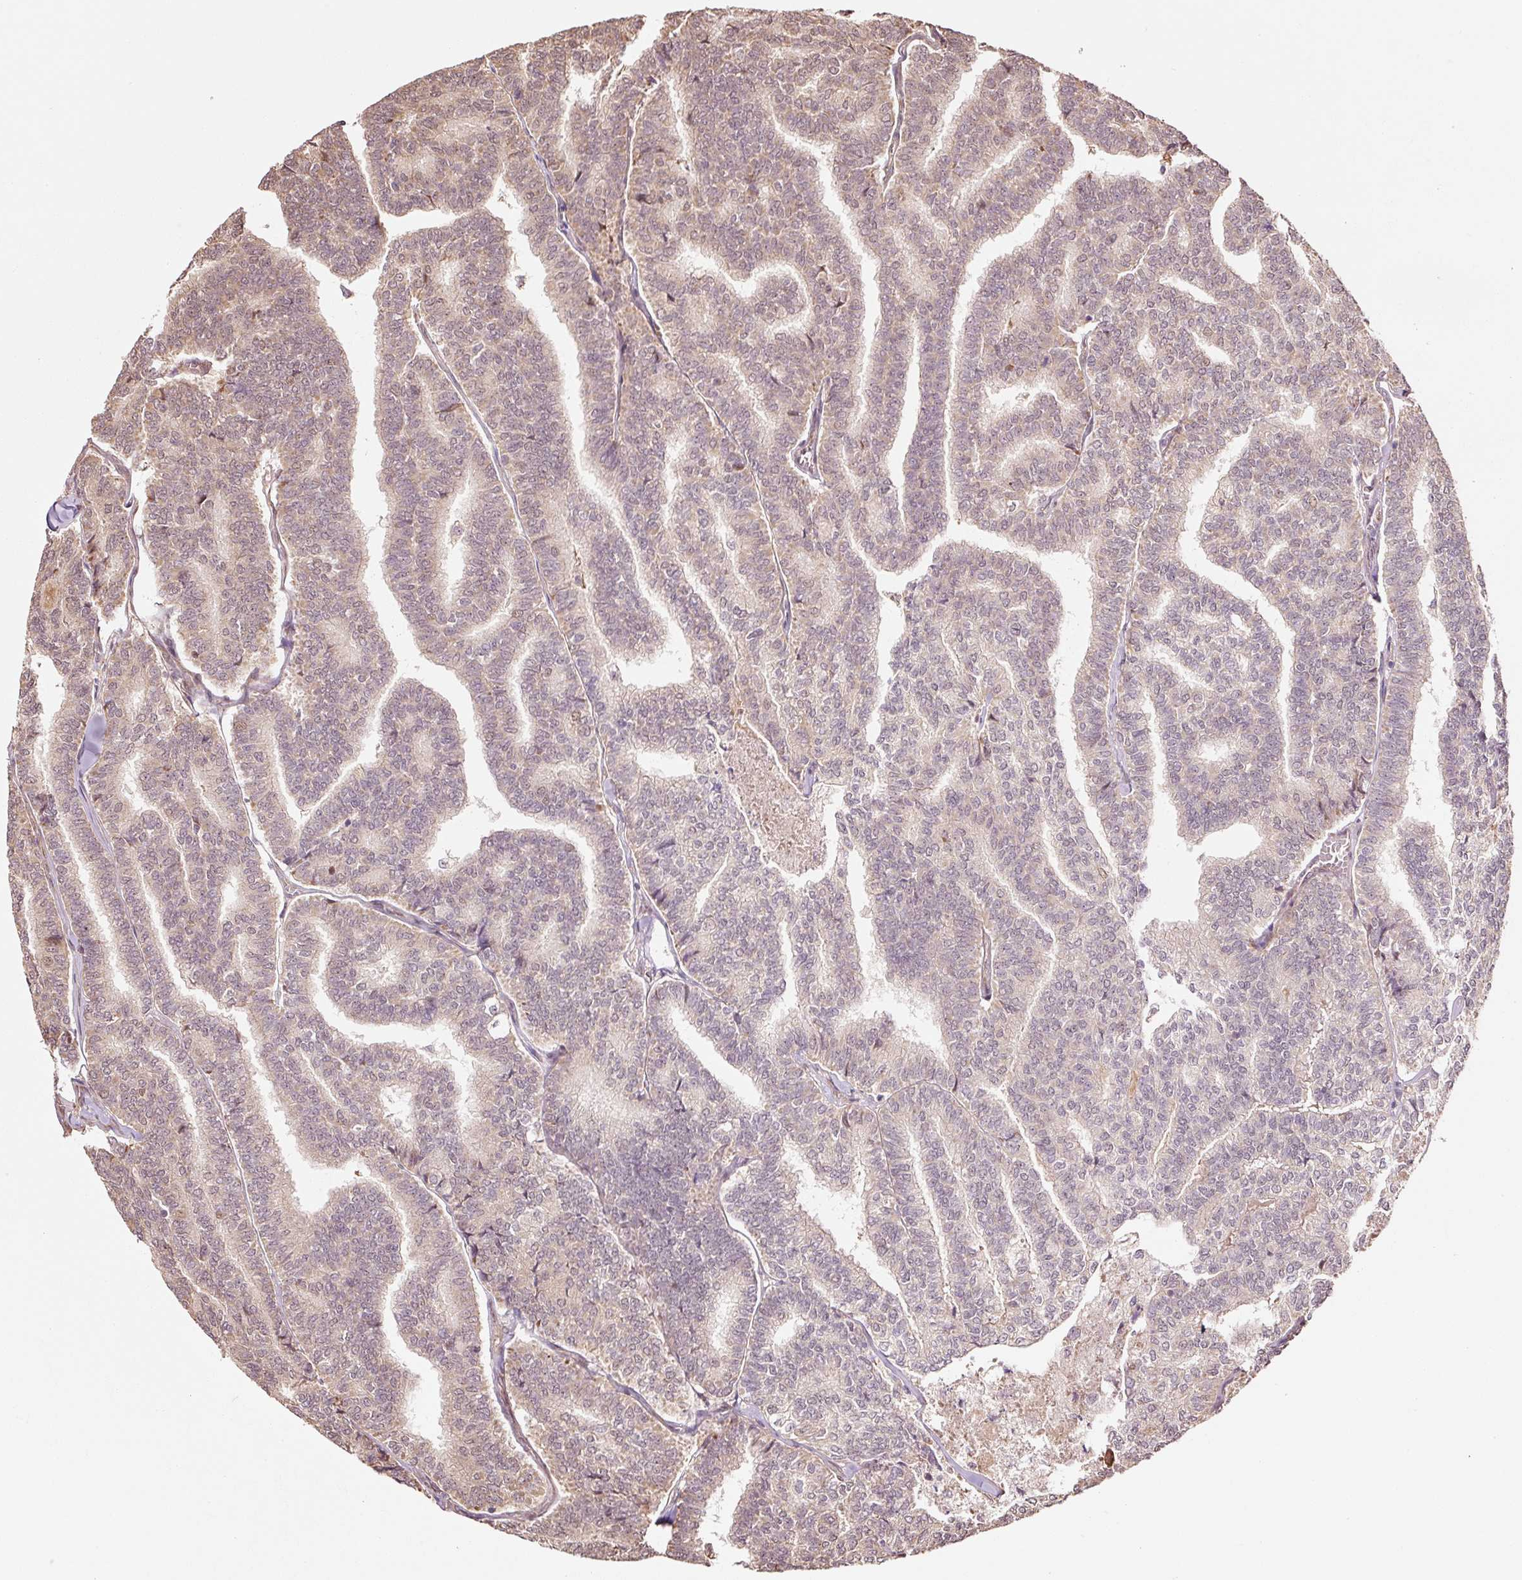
{"staining": {"intensity": "weak", "quantity": "25%-75%", "location": "cytoplasmic/membranous"}, "tissue": "thyroid cancer", "cell_type": "Tumor cells", "image_type": "cancer", "snomed": [{"axis": "morphology", "description": "Papillary adenocarcinoma, NOS"}, {"axis": "topography", "description": "Thyroid gland"}], "caption": "Immunohistochemical staining of human thyroid papillary adenocarcinoma reveals weak cytoplasmic/membranous protein positivity in approximately 25%-75% of tumor cells.", "gene": "ETF1", "patient": {"sex": "female", "age": 35}}